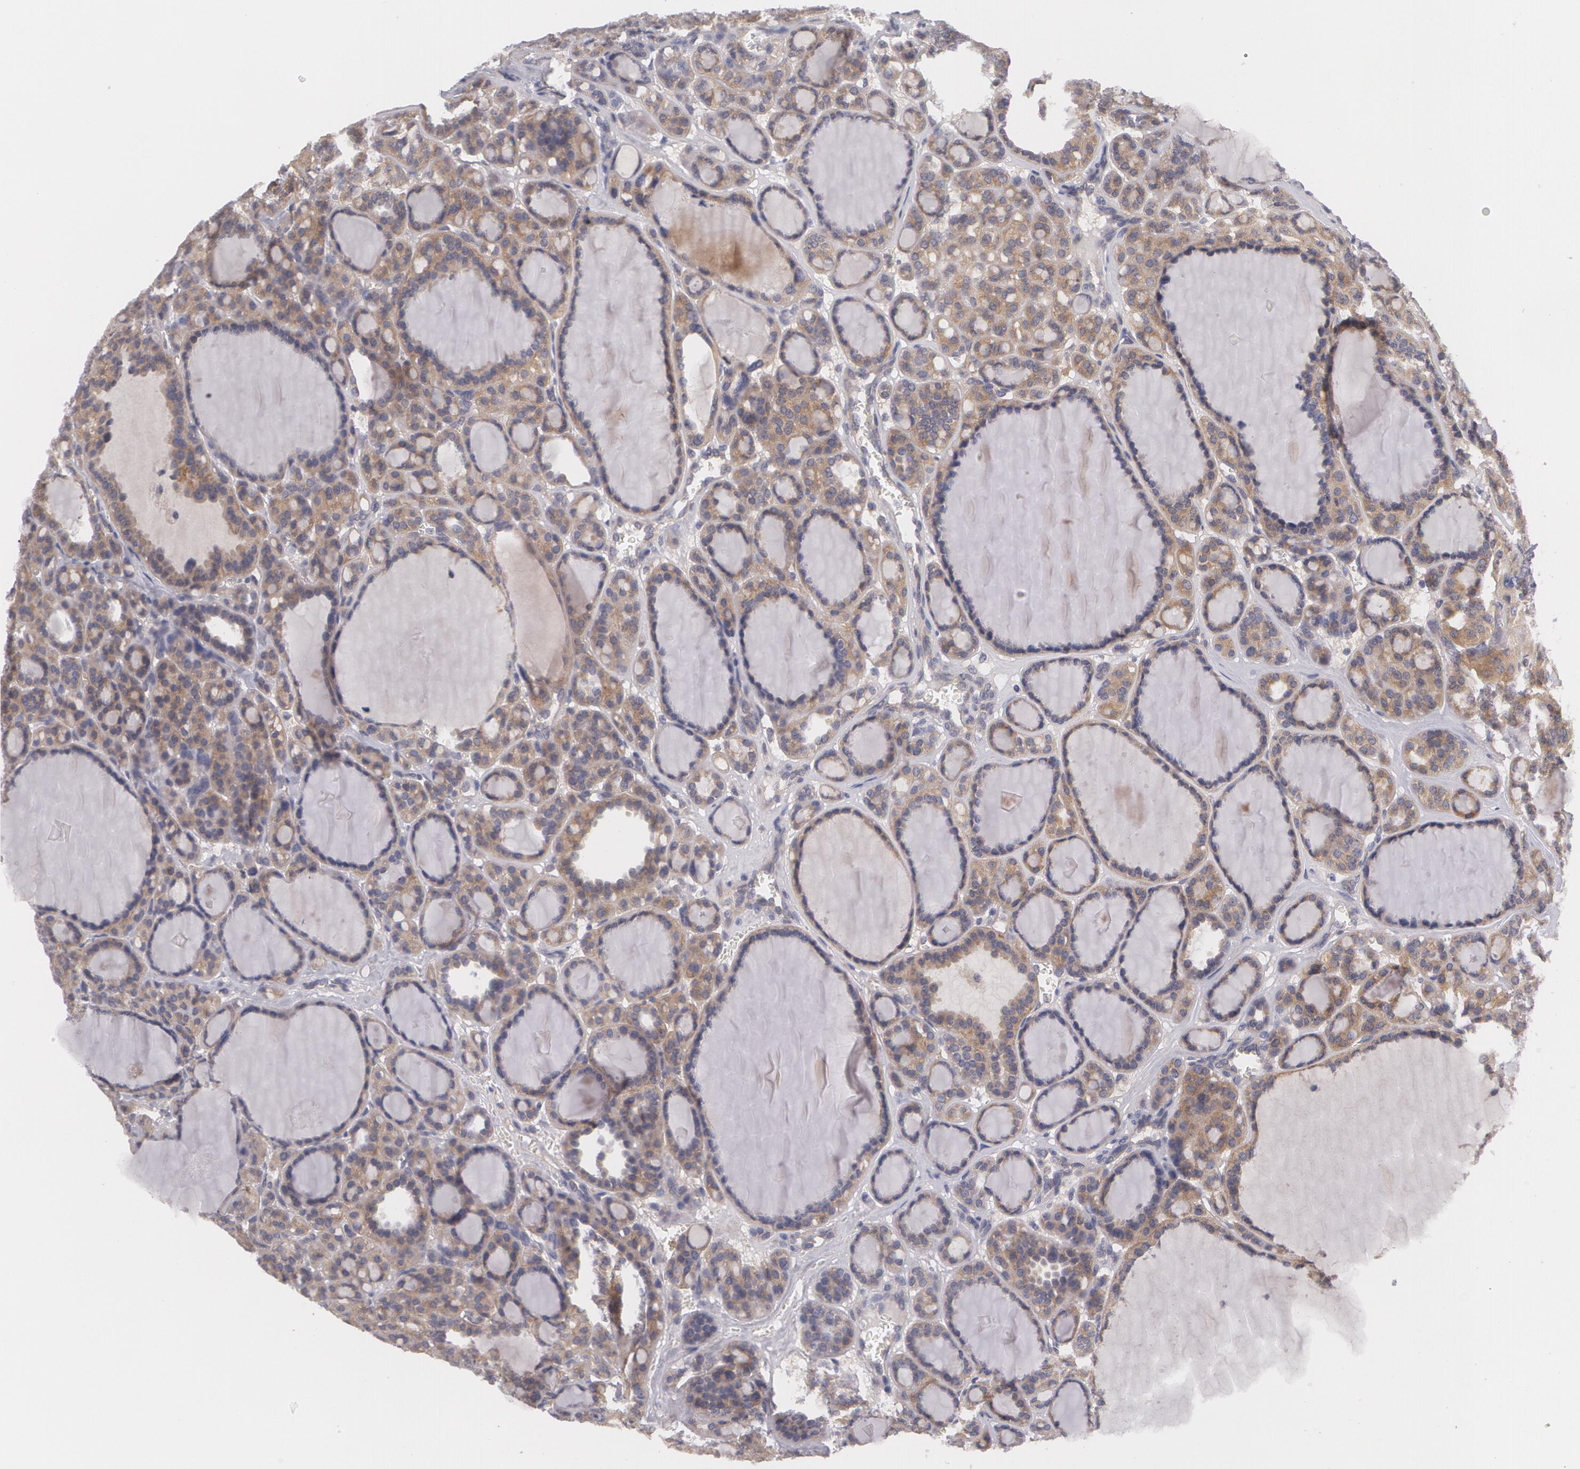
{"staining": {"intensity": "weak", "quantity": "25%-75%", "location": "cytoplasmic/membranous"}, "tissue": "thyroid cancer", "cell_type": "Tumor cells", "image_type": "cancer", "snomed": [{"axis": "morphology", "description": "Follicular adenoma carcinoma, NOS"}, {"axis": "topography", "description": "Thyroid gland"}], "caption": "Brown immunohistochemical staining in human thyroid follicular adenoma carcinoma exhibits weak cytoplasmic/membranous staining in about 25%-75% of tumor cells. Nuclei are stained in blue.", "gene": "CASK", "patient": {"sex": "female", "age": 71}}